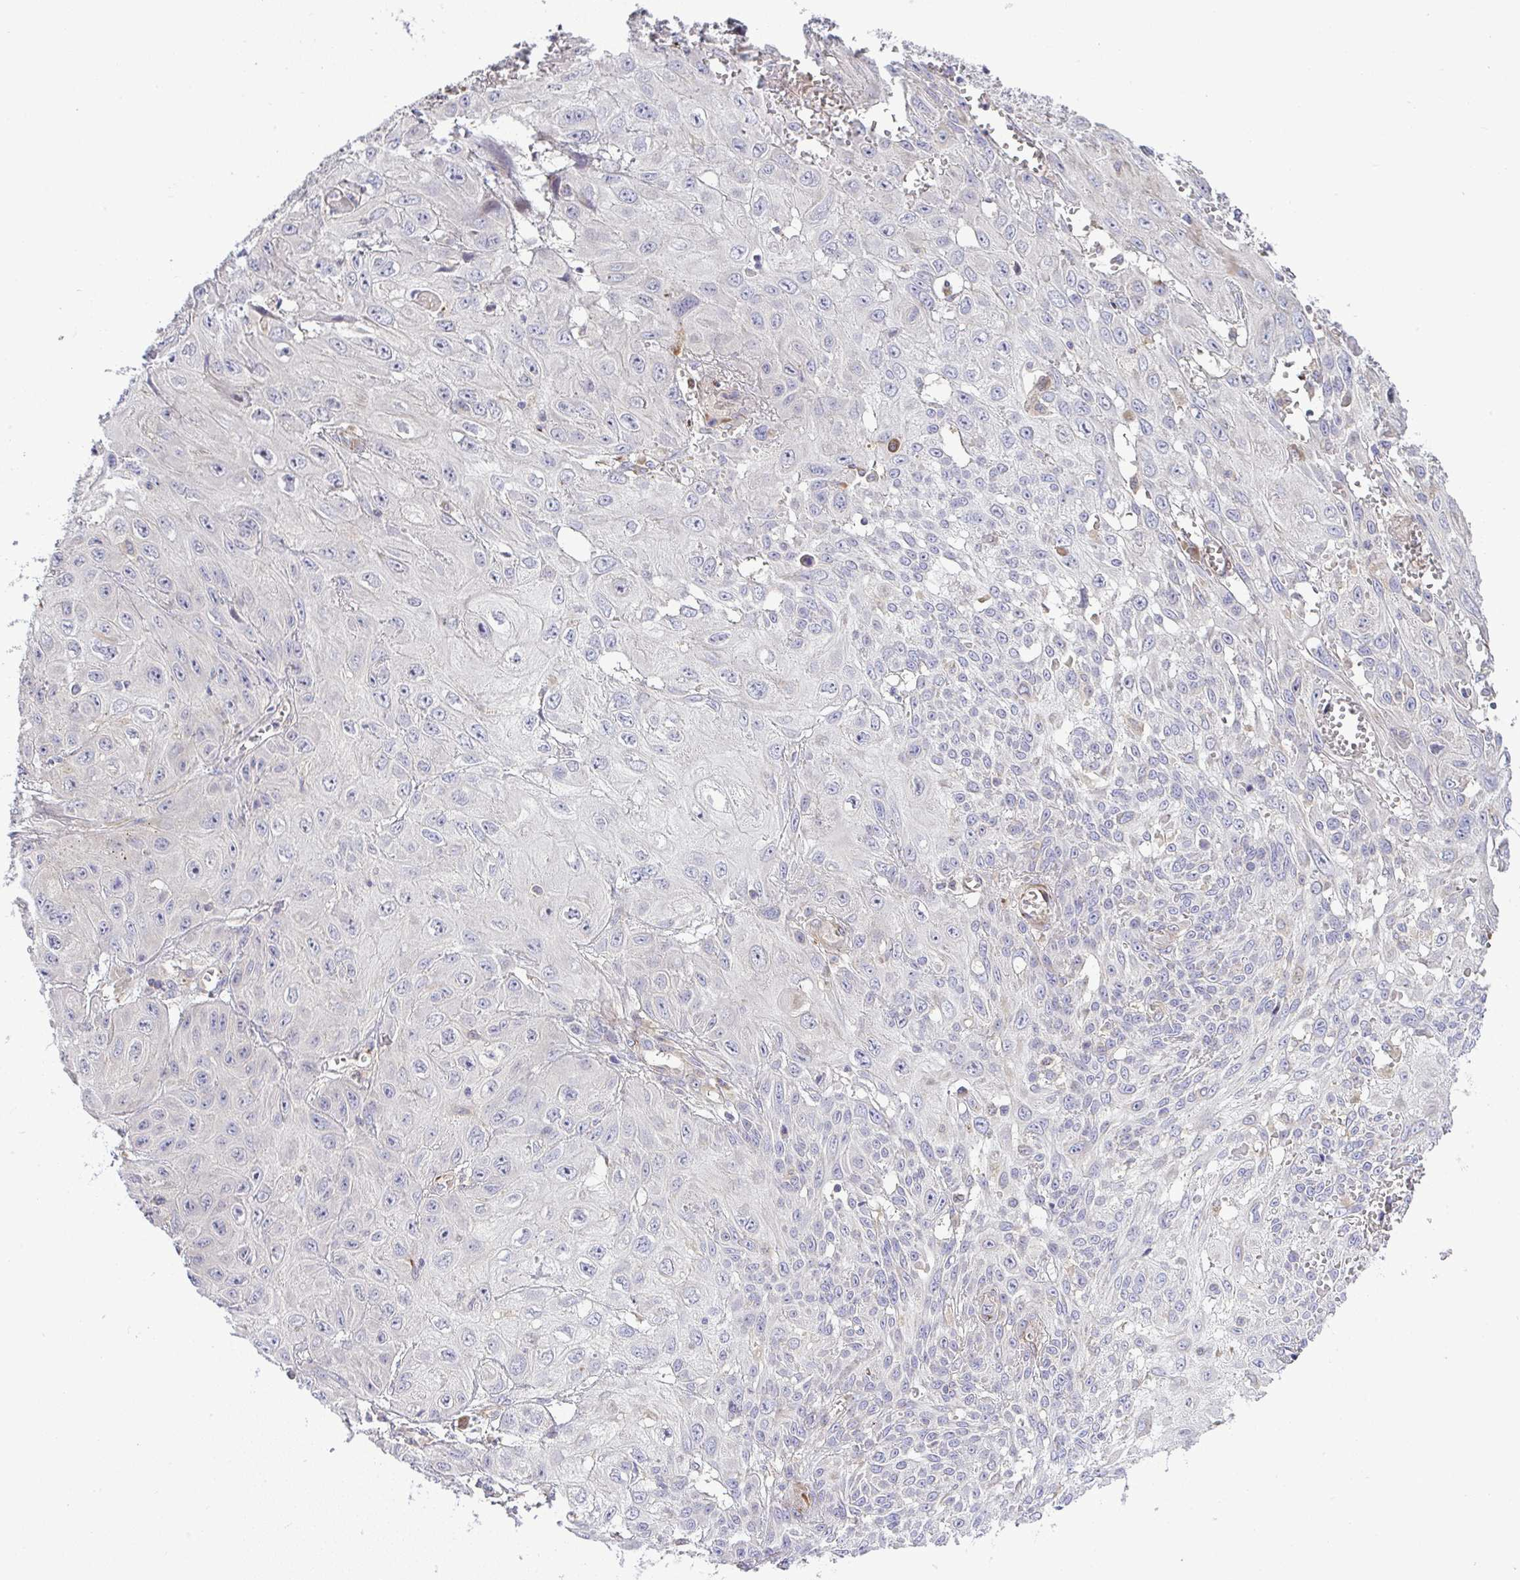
{"staining": {"intensity": "negative", "quantity": "none", "location": "none"}, "tissue": "skin cancer", "cell_type": "Tumor cells", "image_type": "cancer", "snomed": [{"axis": "morphology", "description": "Squamous cell carcinoma, NOS"}, {"axis": "topography", "description": "Skin"}, {"axis": "topography", "description": "Vulva"}], "caption": "Immunohistochemistry (IHC) of human skin cancer shows no staining in tumor cells.", "gene": "GRID2", "patient": {"sex": "female", "age": 71}}